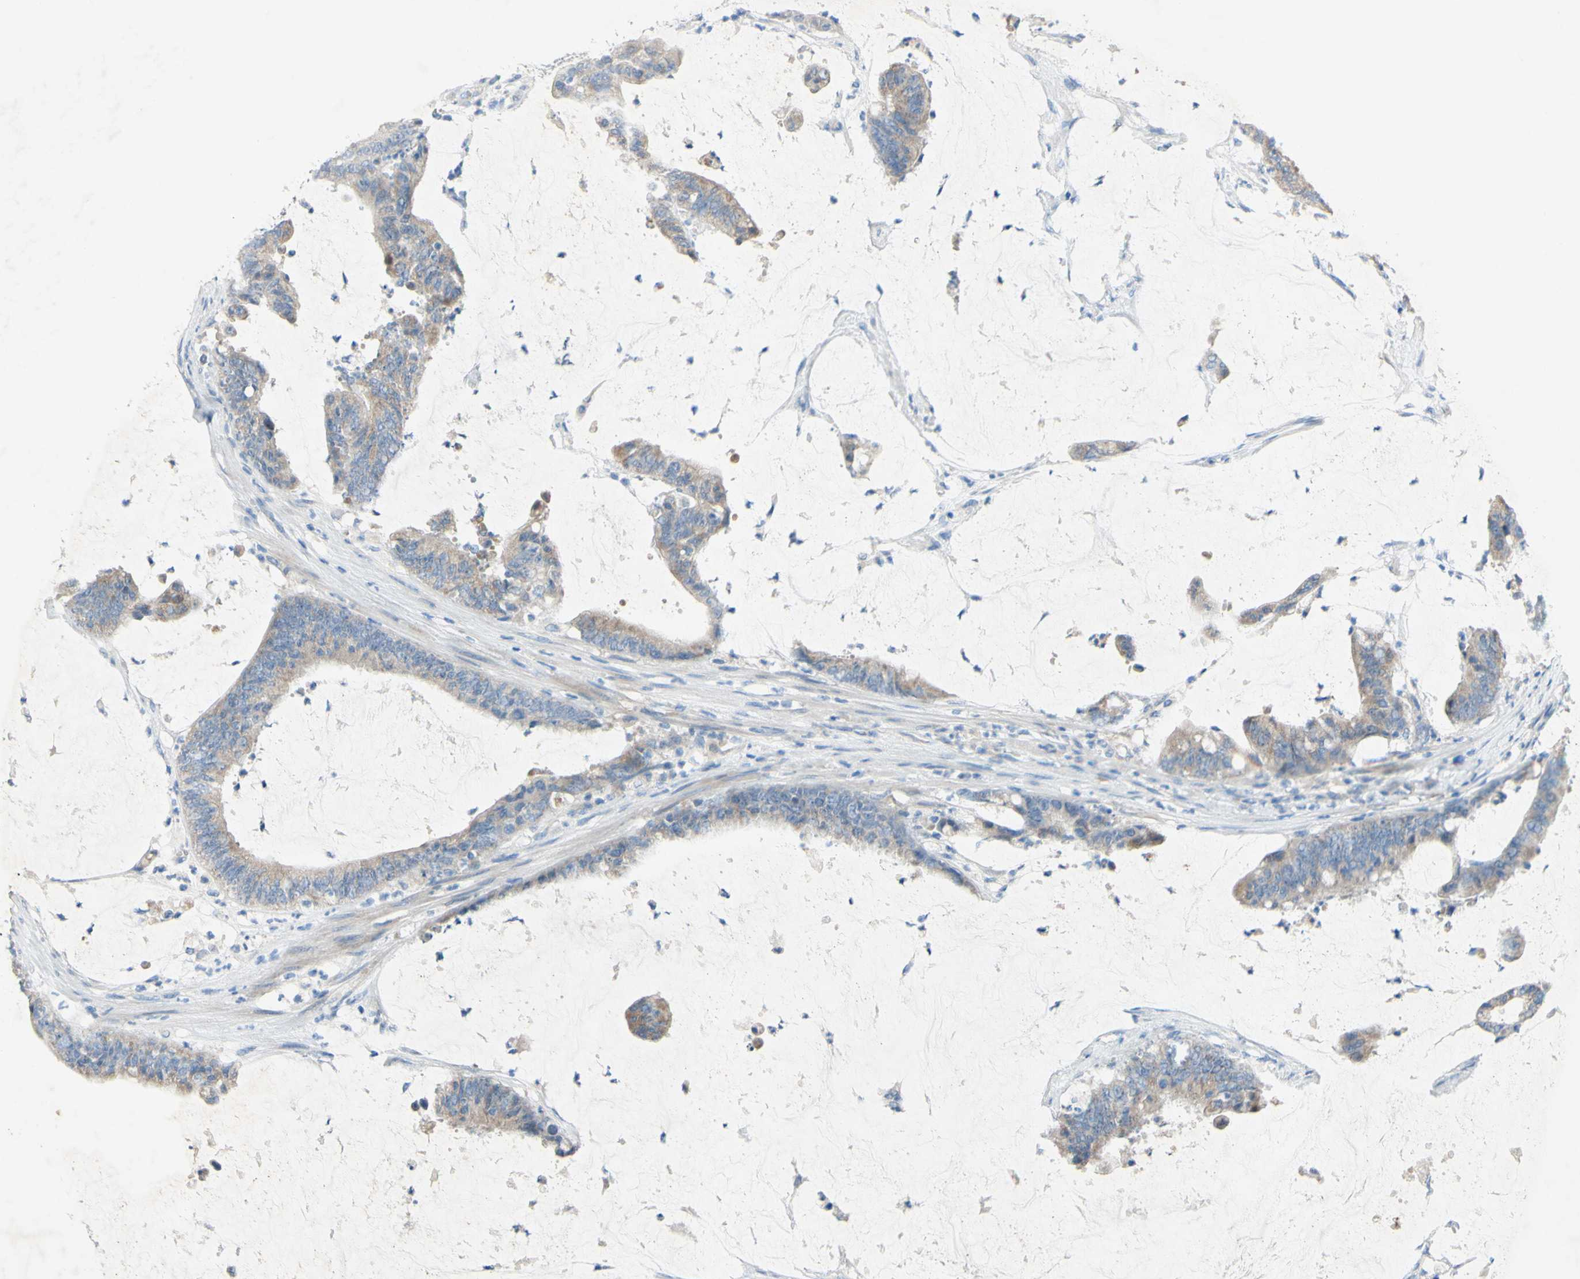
{"staining": {"intensity": "negative", "quantity": "none", "location": "none"}, "tissue": "colorectal cancer", "cell_type": "Tumor cells", "image_type": "cancer", "snomed": [{"axis": "morphology", "description": "Adenocarcinoma, NOS"}, {"axis": "topography", "description": "Rectum"}], "caption": "This is a image of immunohistochemistry (IHC) staining of colorectal adenocarcinoma, which shows no staining in tumor cells. Nuclei are stained in blue.", "gene": "ACADL", "patient": {"sex": "female", "age": 66}}